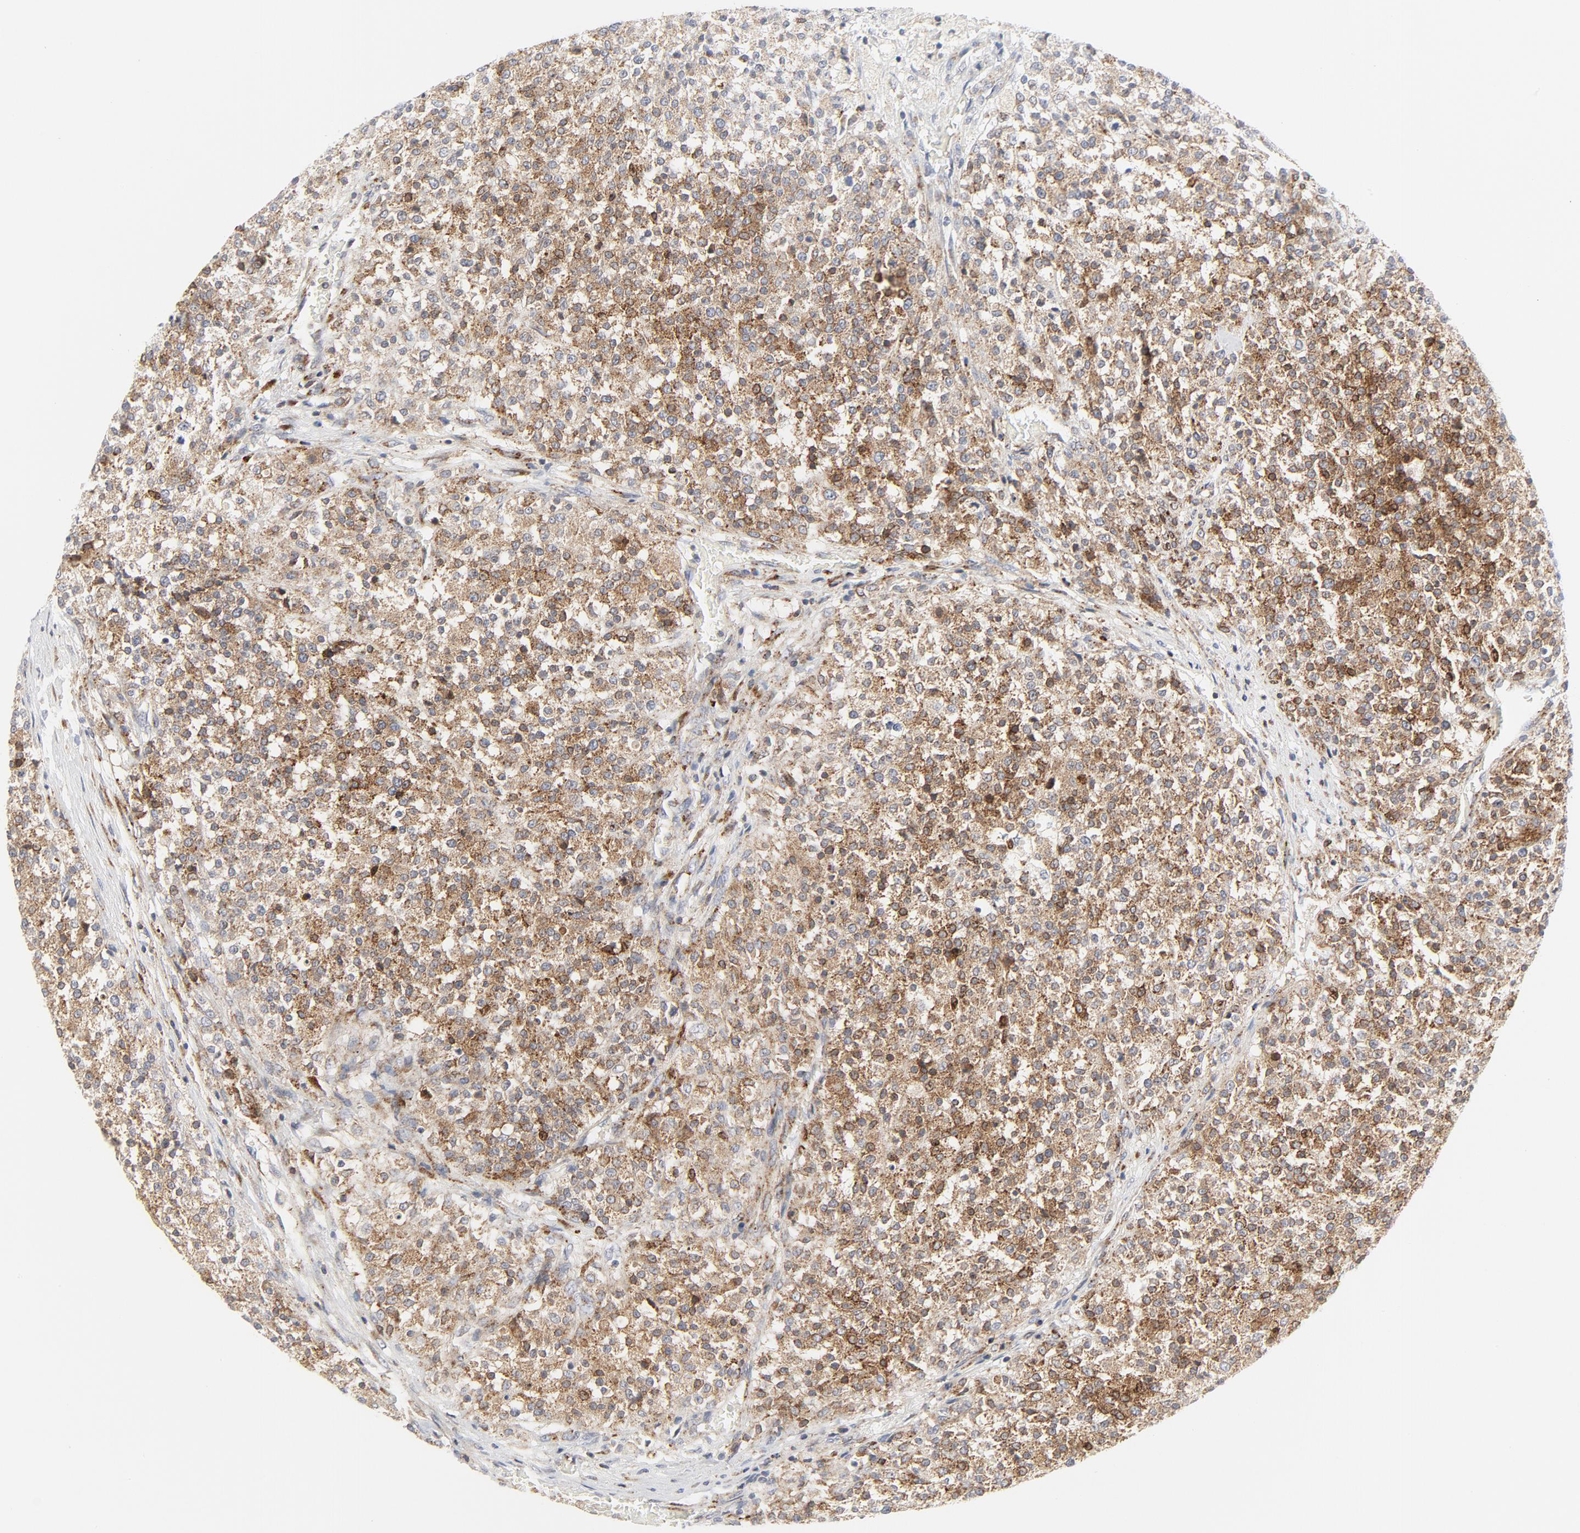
{"staining": {"intensity": "moderate", "quantity": ">75%", "location": "cytoplasmic/membranous"}, "tissue": "testis cancer", "cell_type": "Tumor cells", "image_type": "cancer", "snomed": [{"axis": "morphology", "description": "Seminoma, NOS"}, {"axis": "topography", "description": "Testis"}], "caption": "Immunohistochemistry (IHC) image of testis seminoma stained for a protein (brown), which exhibits medium levels of moderate cytoplasmic/membranous positivity in approximately >75% of tumor cells.", "gene": "LRP6", "patient": {"sex": "male", "age": 59}}